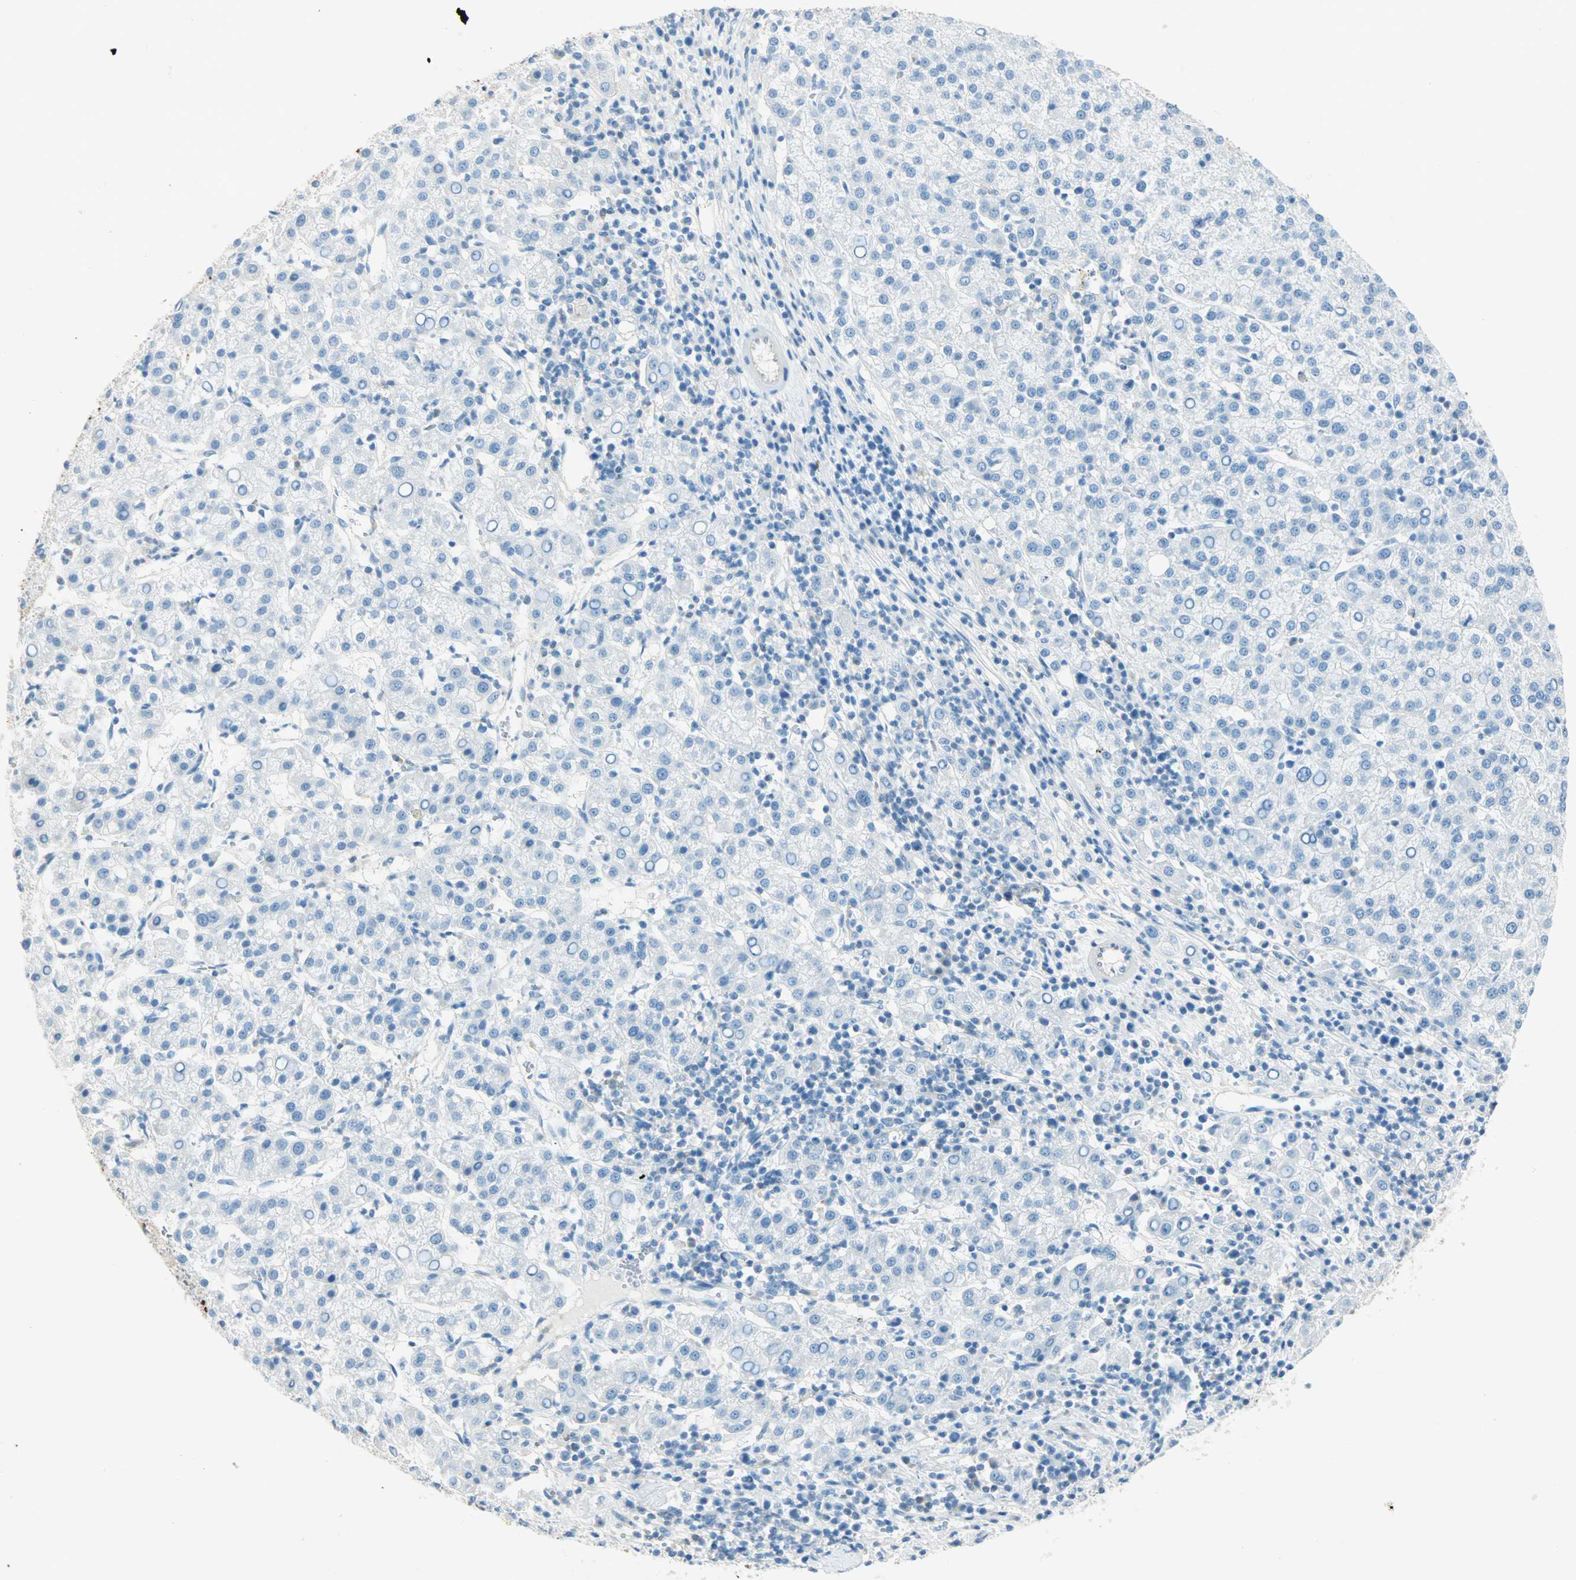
{"staining": {"intensity": "negative", "quantity": "none", "location": "none"}, "tissue": "liver cancer", "cell_type": "Tumor cells", "image_type": "cancer", "snomed": [{"axis": "morphology", "description": "Carcinoma, Hepatocellular, NOS"}, {"axis": "topography", "description": "Liver"}], "caption": "Liver cancer stained for a protein using immunohistochemistry reveals no expression tumor cells.", "gene": "S100A1", "patient": {"sex": "female", "age": 58}}